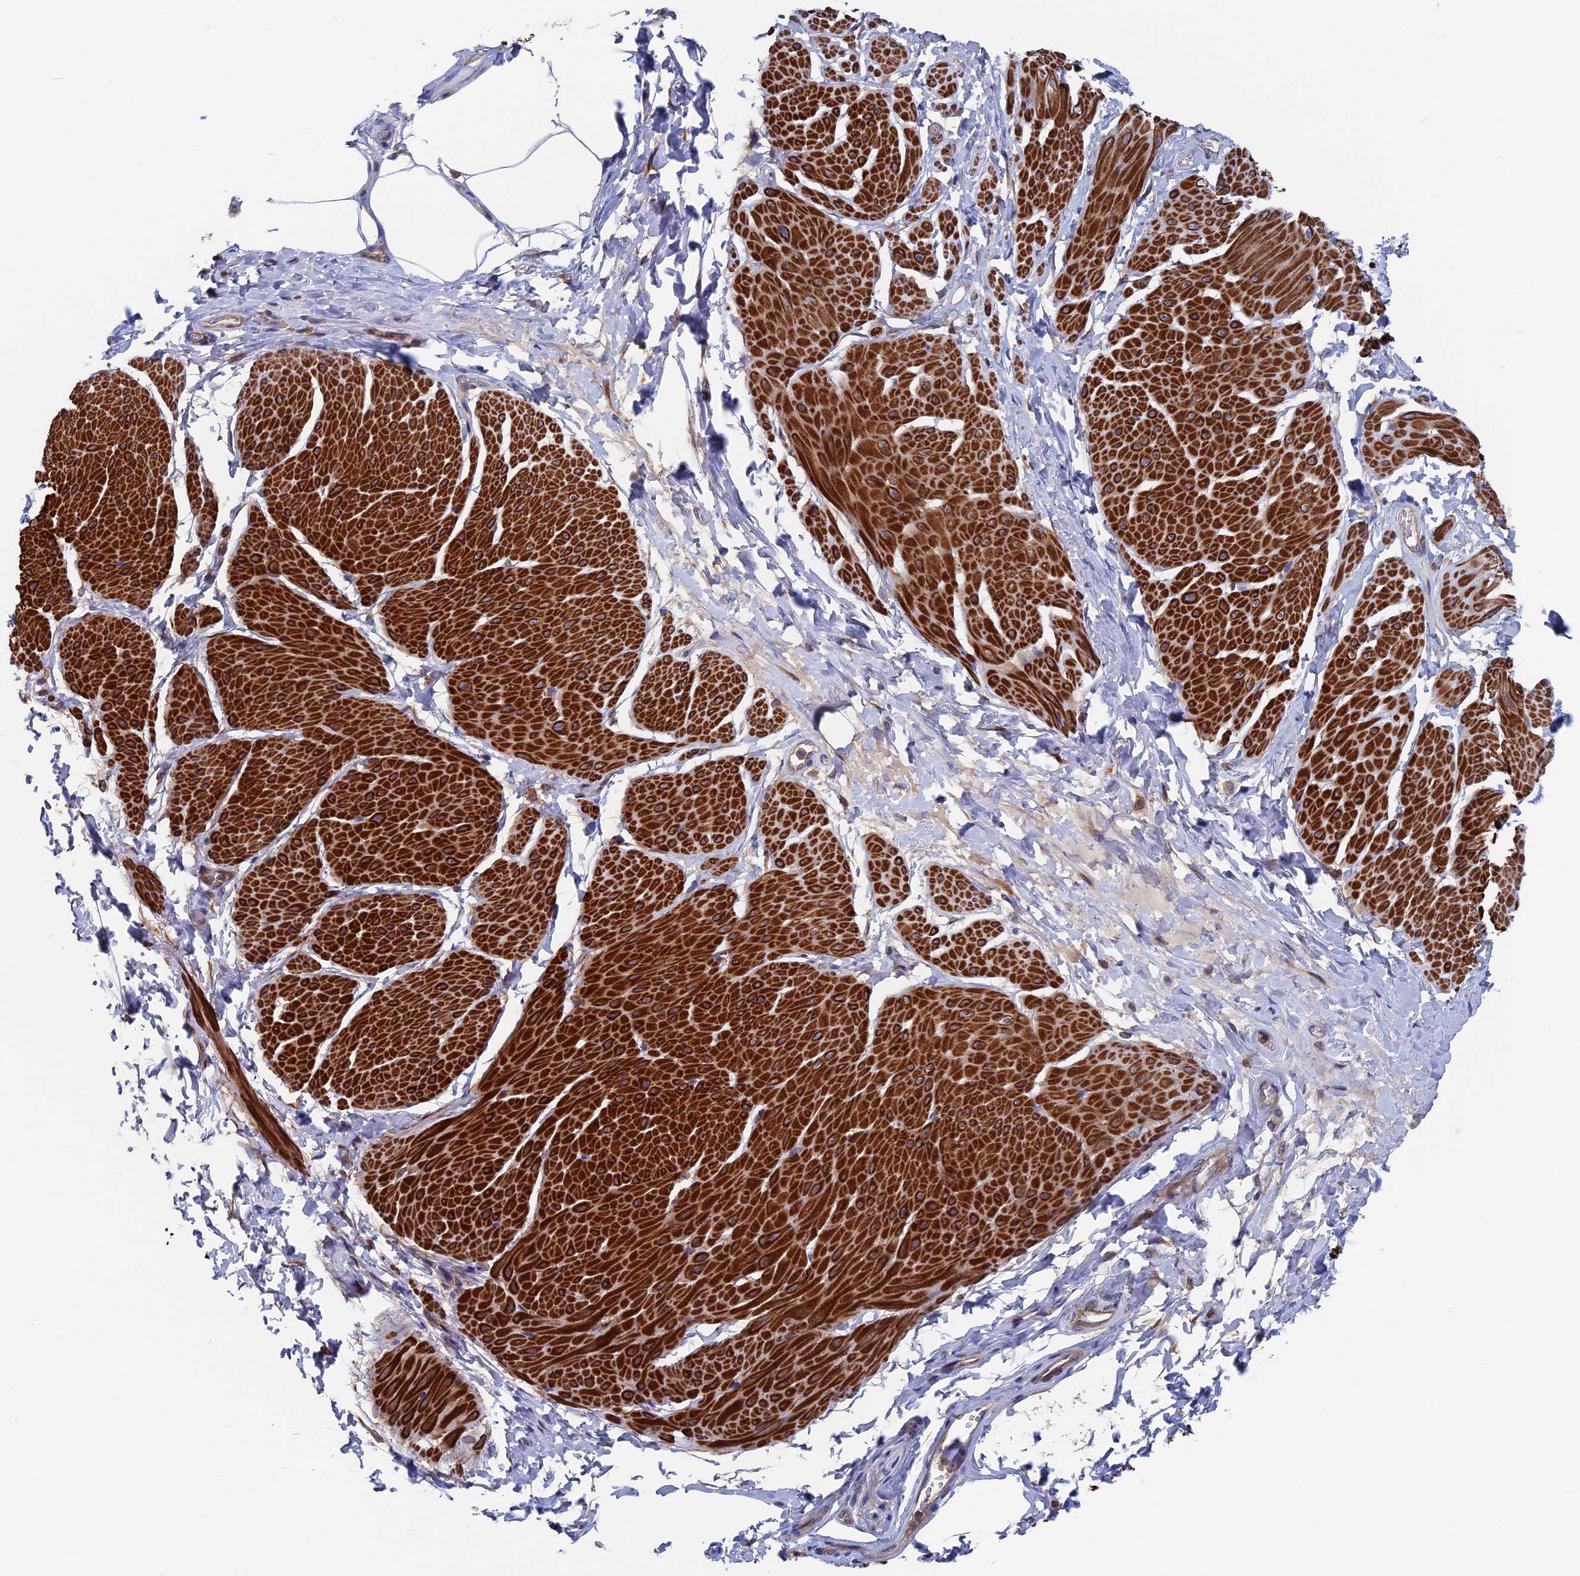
{"staining": {"intensity": "strong", "quantity": ">75%", "location": "cytoplasmic/membranous"}, "tissue": "smooth muscle", "cell_type": "Smooth muscle cells", "image_type": "normal", "snomed": [{"axis": "morphology", "description": "Urothelial carcinoma, High grade"}, {"axis": "topography", "description": "Urinary bladder"}], "caption": "Brown immunohistochemical staining in unremarkable human smooth muscle demonstrates strong cytoplasmic/membranous staining in about >75% of smooth muscle cells. The protein is stained brown, and the nuclei are stained in blue (DAB (3,3'-diaminobenzidine) IHC with brightfield microscopy, high magnification).", "gene": "DNAJC3", "patient": {"sex": "male", "age": 46}}